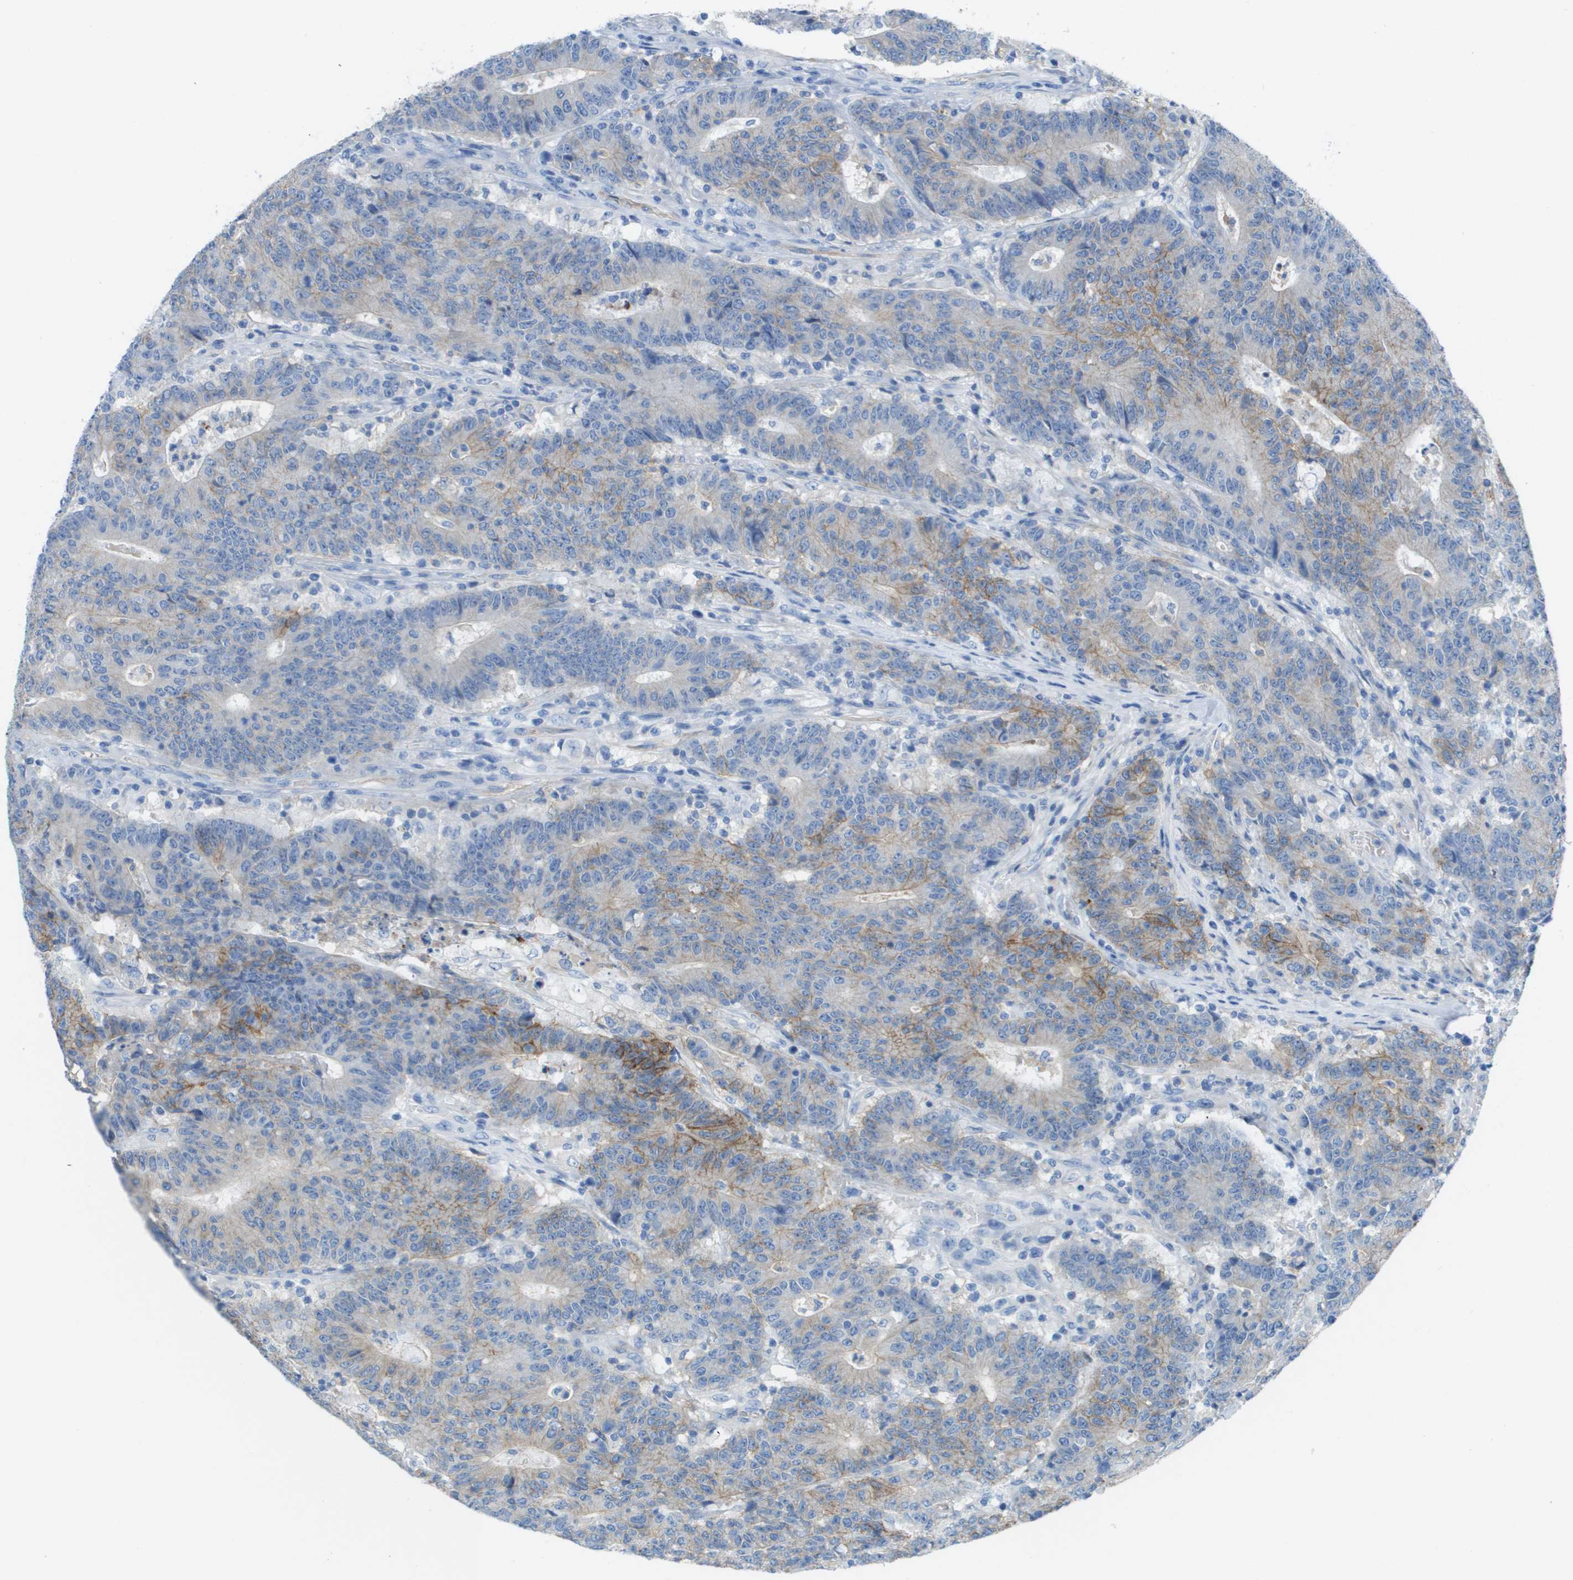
{"staining": {"intensity": "moderate", "quantity": "<25%", "location": "cytoplasmic/membranous"}, "tissue": "colorectal cancer", "cell_type": "Tumor cells", "image_type": "cancer", "snomed": [{"axis": "morphology", "description": "Normal tissue, NOS"}, {"axis": "morphology", "description": "Adenocarcinoma, NOS"}, {"axis": "topography", "description": "Colon"}], "caption": "A photomicrograph showing moderate cytoplasmic/membranous staining in about <25% of tumor cells in colorectal adenocarcinoma, as visualized by brown immunohistochemical staining.", "gene": "CD46", "patient": {"sex": "female", "age": 75}}